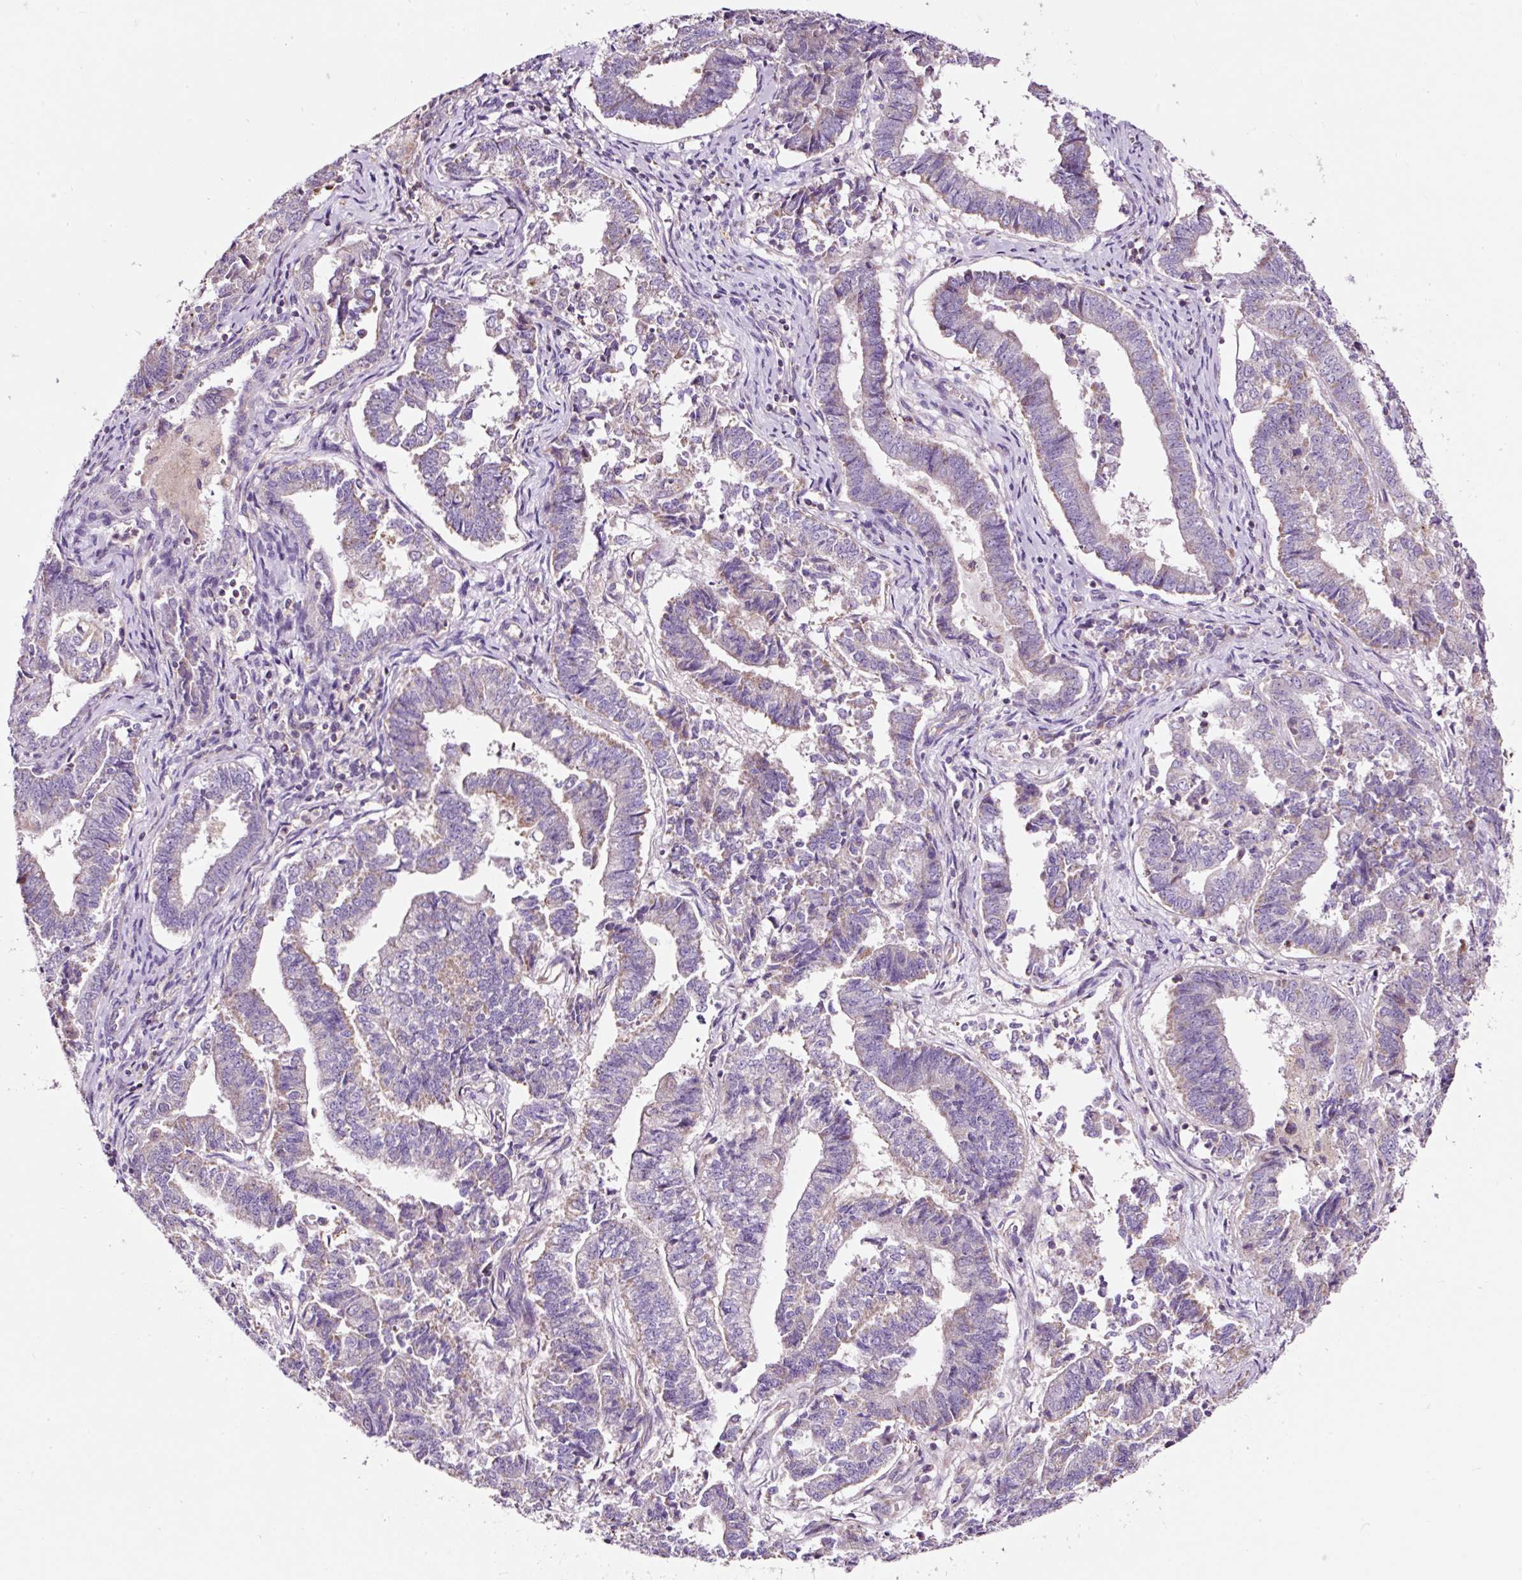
{"staining": {"intensity": "weak", "quantity": "<25%", "location": "cytoplasmic/membranous"}, "tissue": "endometrial cancer", "cell_type": "Tumor cells", "image_type": "cancer", "snomed": [{"axis": "morphology", "description": "Adenocarcinoma, NOS"}, {"axis": "topography", "description": "Endometrium"}], "caption": "IHC of endometrial adenocarcinoma shows no expression in tumor cells.", "gene": "BOLA3", "patient": {"sex": "female", "age": 72}}